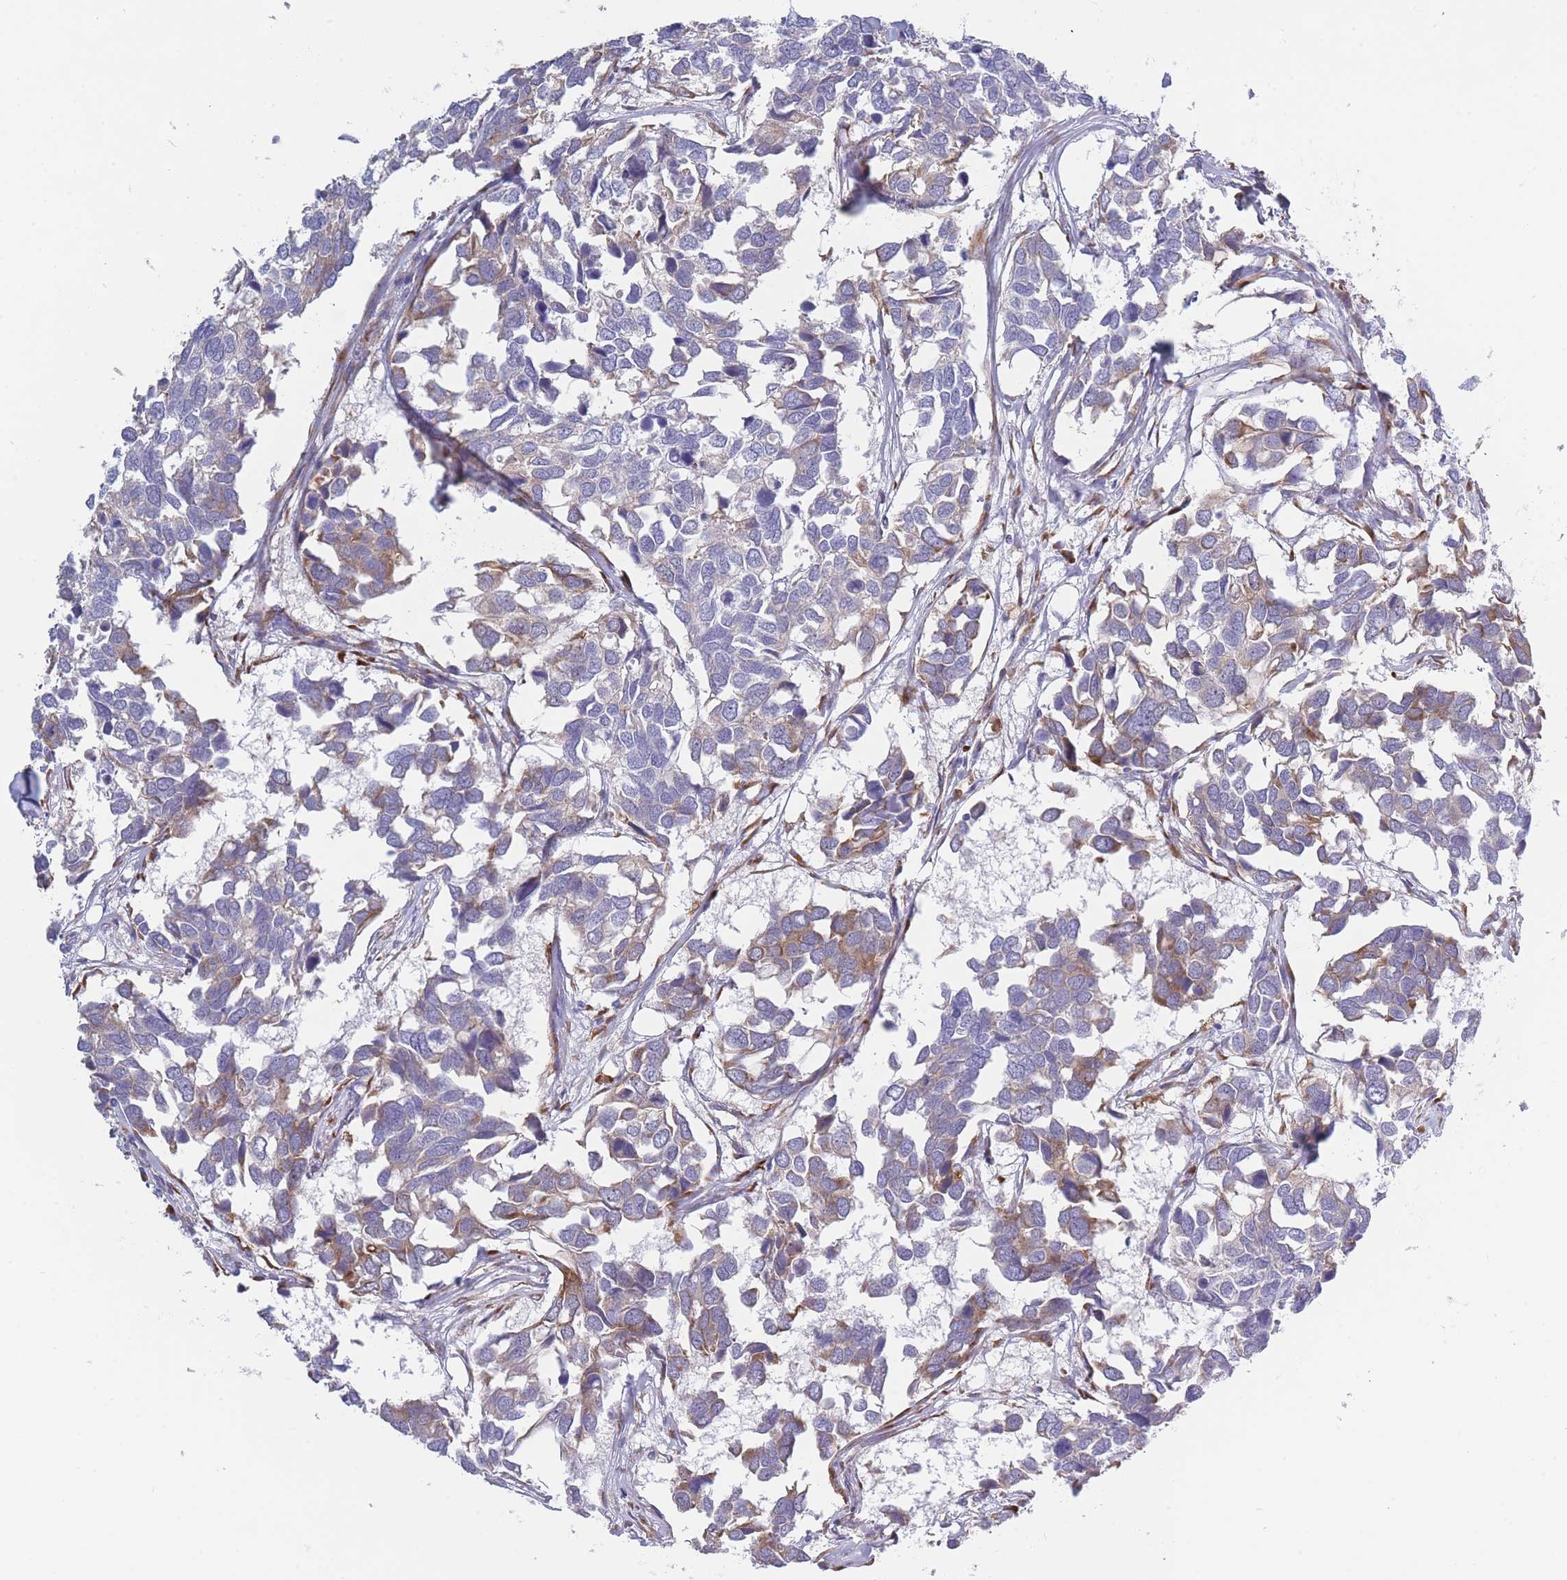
{"staining": {"intensity": "moderate", "quantity": "<25%", "location": "cytoplasmic/membranous"}, "tissue": "breast cancer", "cell_type": "Tumor cells", "image_type": "cancer", "snomed": [{"axis": "morphology", "description": "Duct carcinoma"}, {"axis": "topography", "description": "Breast"}], "caption": "This is an image of IHC staining of invasive ductal carcinoma (breast), which shows moderate positivity in the cytoplasmic/membranous of tumor cells.", "gene": "NDUFAF6", "patient": {"sex": "female", "age": 83}}